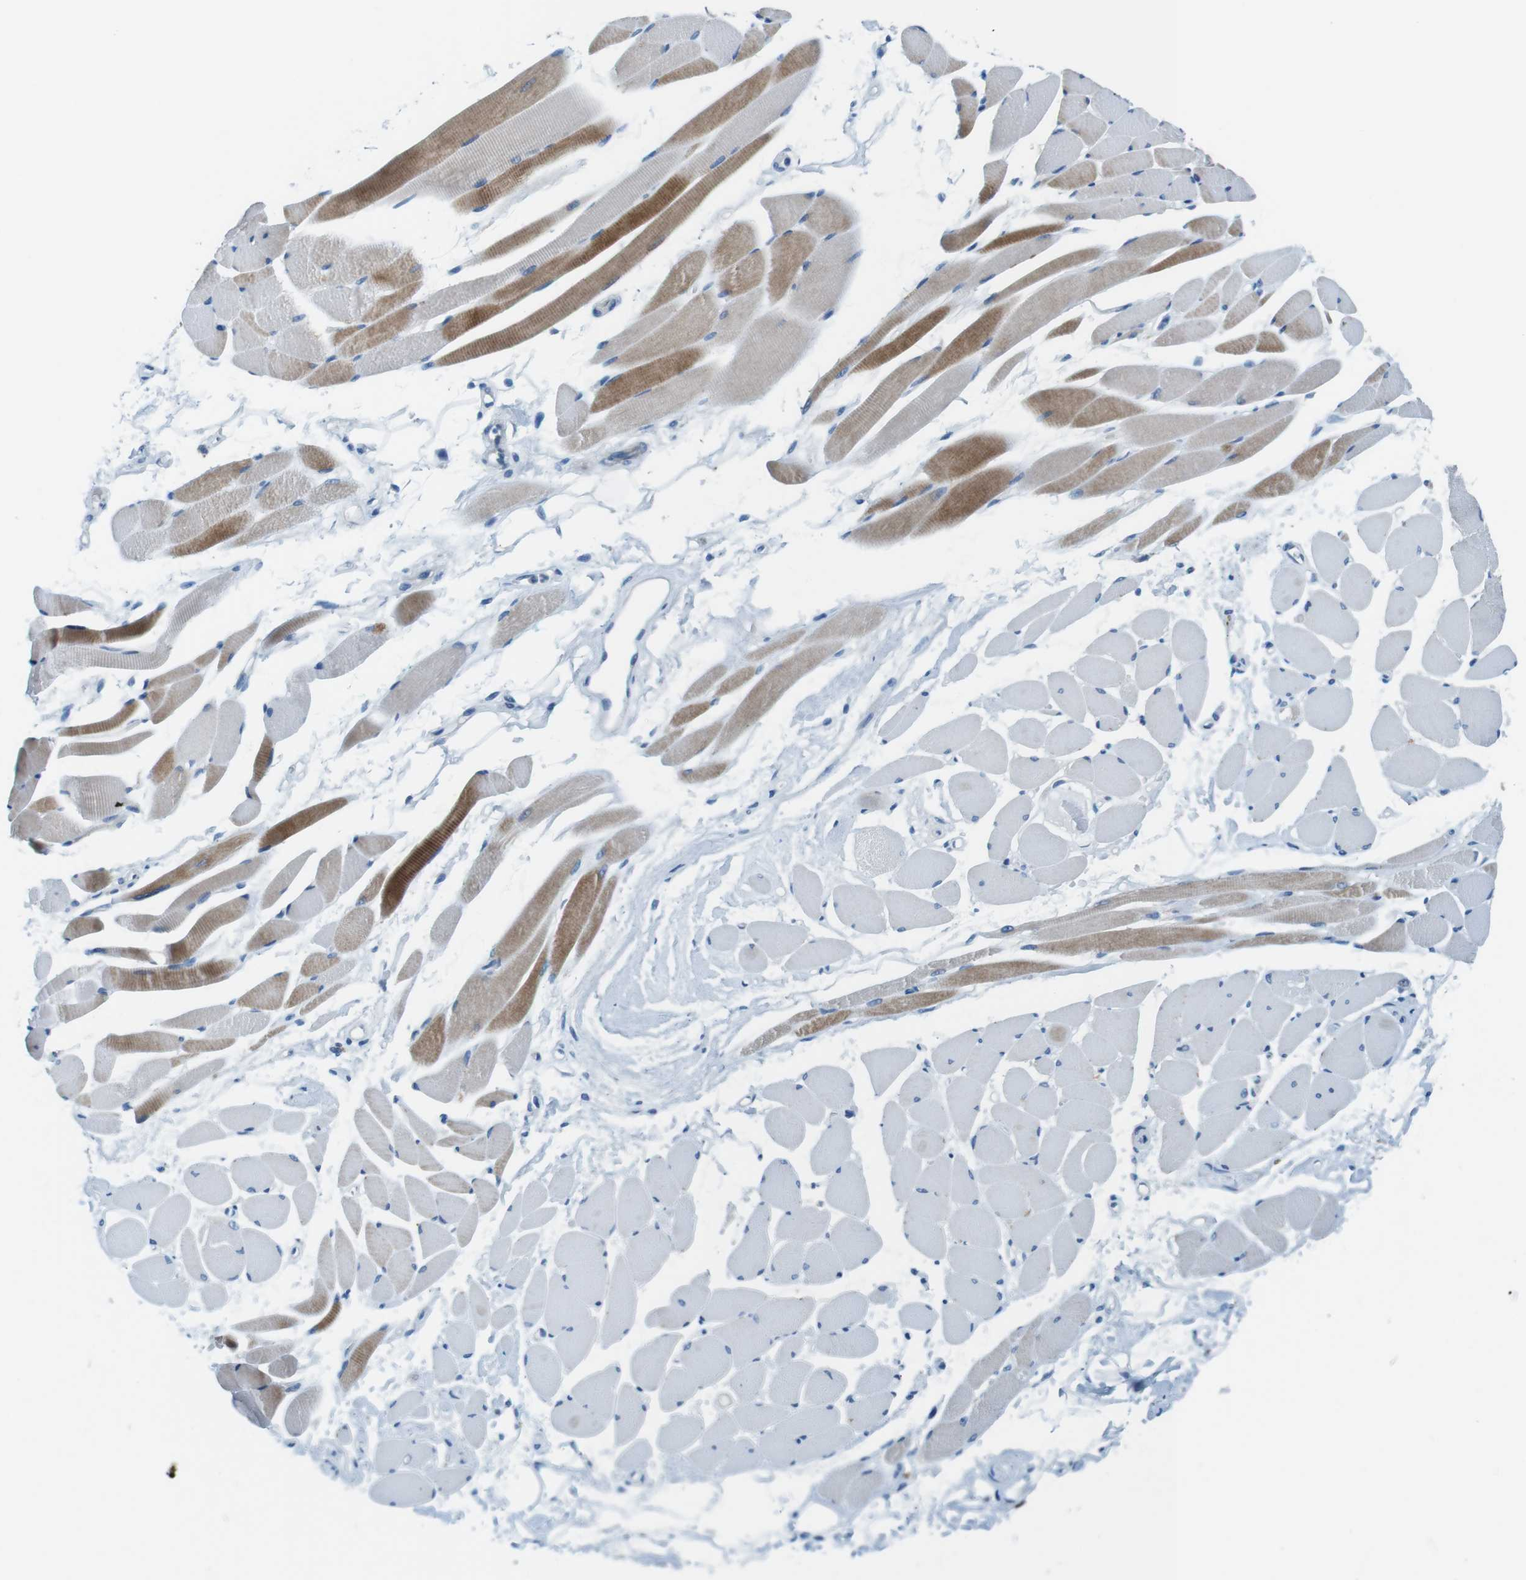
{"staining": {"intensity": "strong", "quantity": ">75%", "location": "cytoplasmic/membranous"}, "tissue": "skeletal muscle", "cell_type": "Myocytes", "image_type": "normal", "snomed": [{"axis": "morphology", "description": "Normal tissue, NOS"}, {"axis": "topography", "description": "Skeletal muscle"}, {"axis": "topography", "description": "Peripheral nerve tissue"}], "caption": "A high amount of strong cytoplasmic/membranous staining is seen in about >75% of myocytes in benign skeletal muscle. (DAB IHC, brown staining for protein, blue staining for nuclei).", "gene": "SLC35A3", "patient": {"sex": "female", "age": 84}}